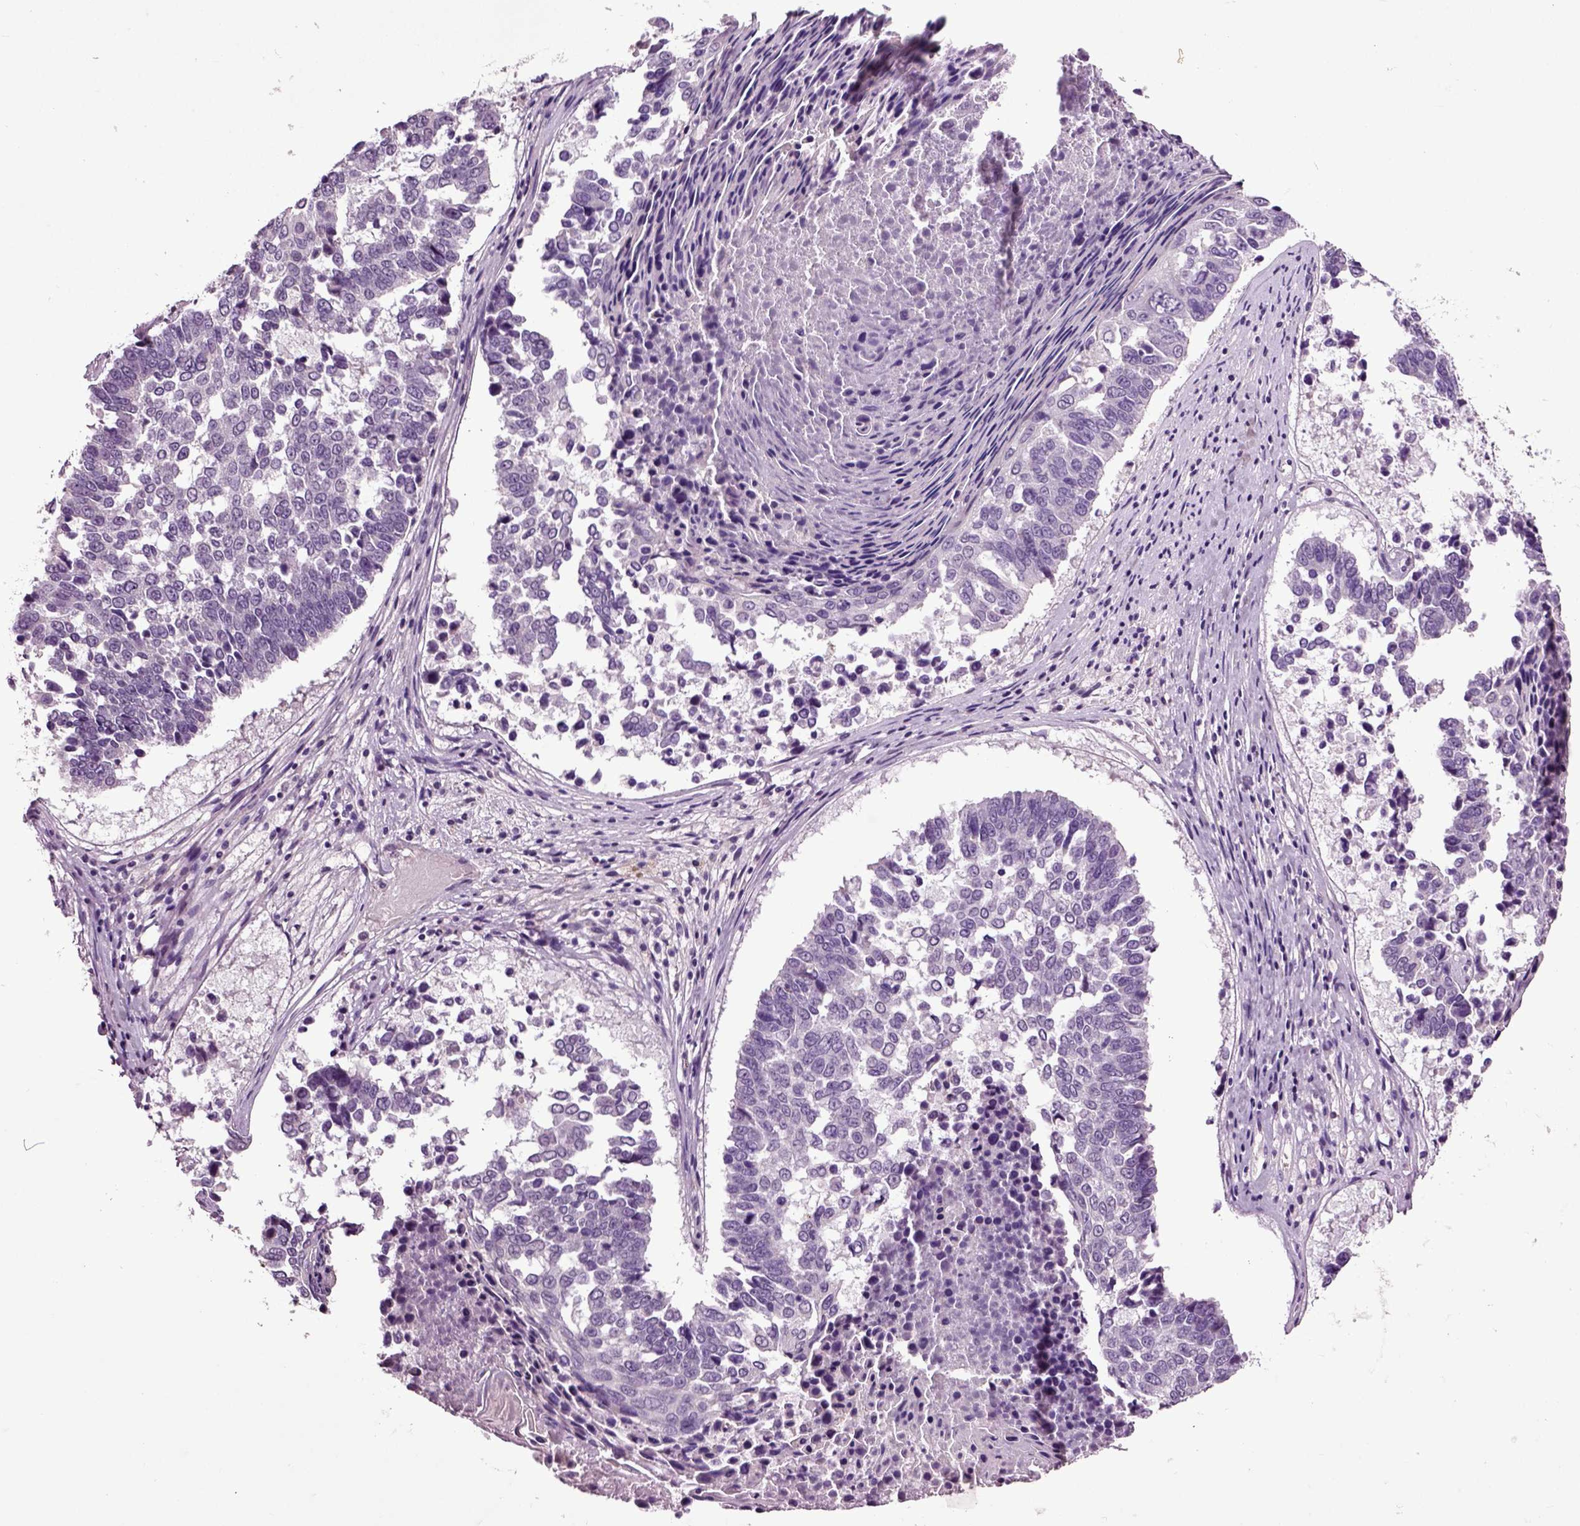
{"staining": {"intensity": "negative", "quantity": "none", "location": "none"}, "tissue": "lung cancer", "cell_type": "Tumor cells", "image_type": "cancer", "snomed": [{"axis": "morphology", "description": "Squamous cell carcinoma, NOS"}, {"axis": "topography", "description": "Lung"}], "caption": "The image displays no staining of tumor cells in lung cancer. The staining was performed using DAB (3,3'-diaminobenzidine) to visualize the protein expression in brown, while the nuclei were stained in blue with hematoxylin (Magnification: 20x).", "gene": "CRHR1", "patient": {"sex": "male", "age": 73}}